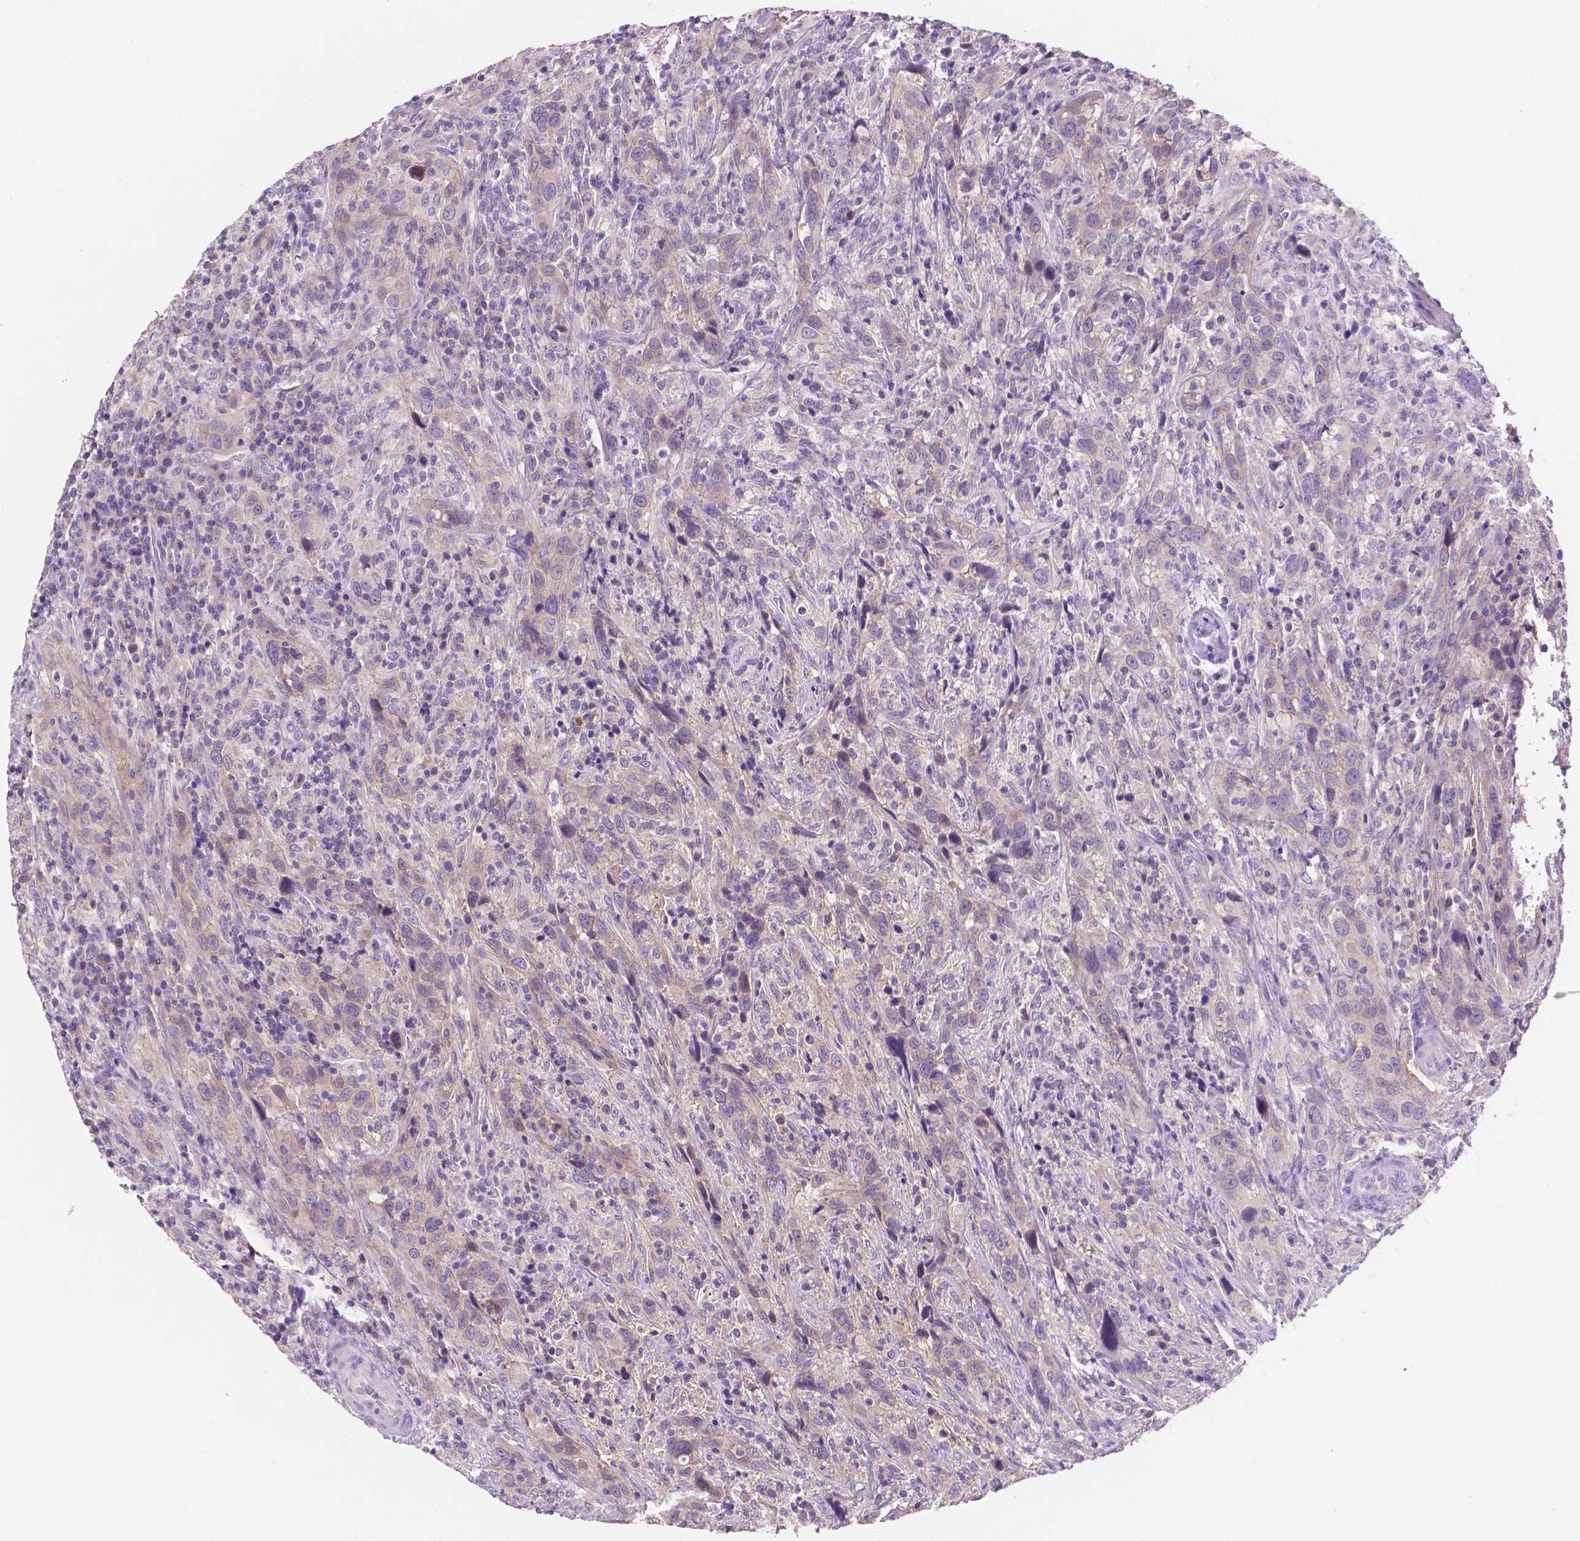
{"staining": {"intensity": "negative", "quantity": "none", "location": "none"}, "tissue": "urothelial cancer", "cell_type": "Tumor cells", "image_type": "cancer", "snomed": [{"axis": "morphology", "description": "Urothelial carcinoma, NOS"}, {"axis": "morphology", "description": "Urothelial carcinoma, High grade"}, {"axis": "topography", "description": "Urinary bladder"}], "caption": "Tumor cells show no significant expression in transitional cell carcinoma.", "gene": "MKRN2OS", "patient": {"sex": "female", "age": 64}}